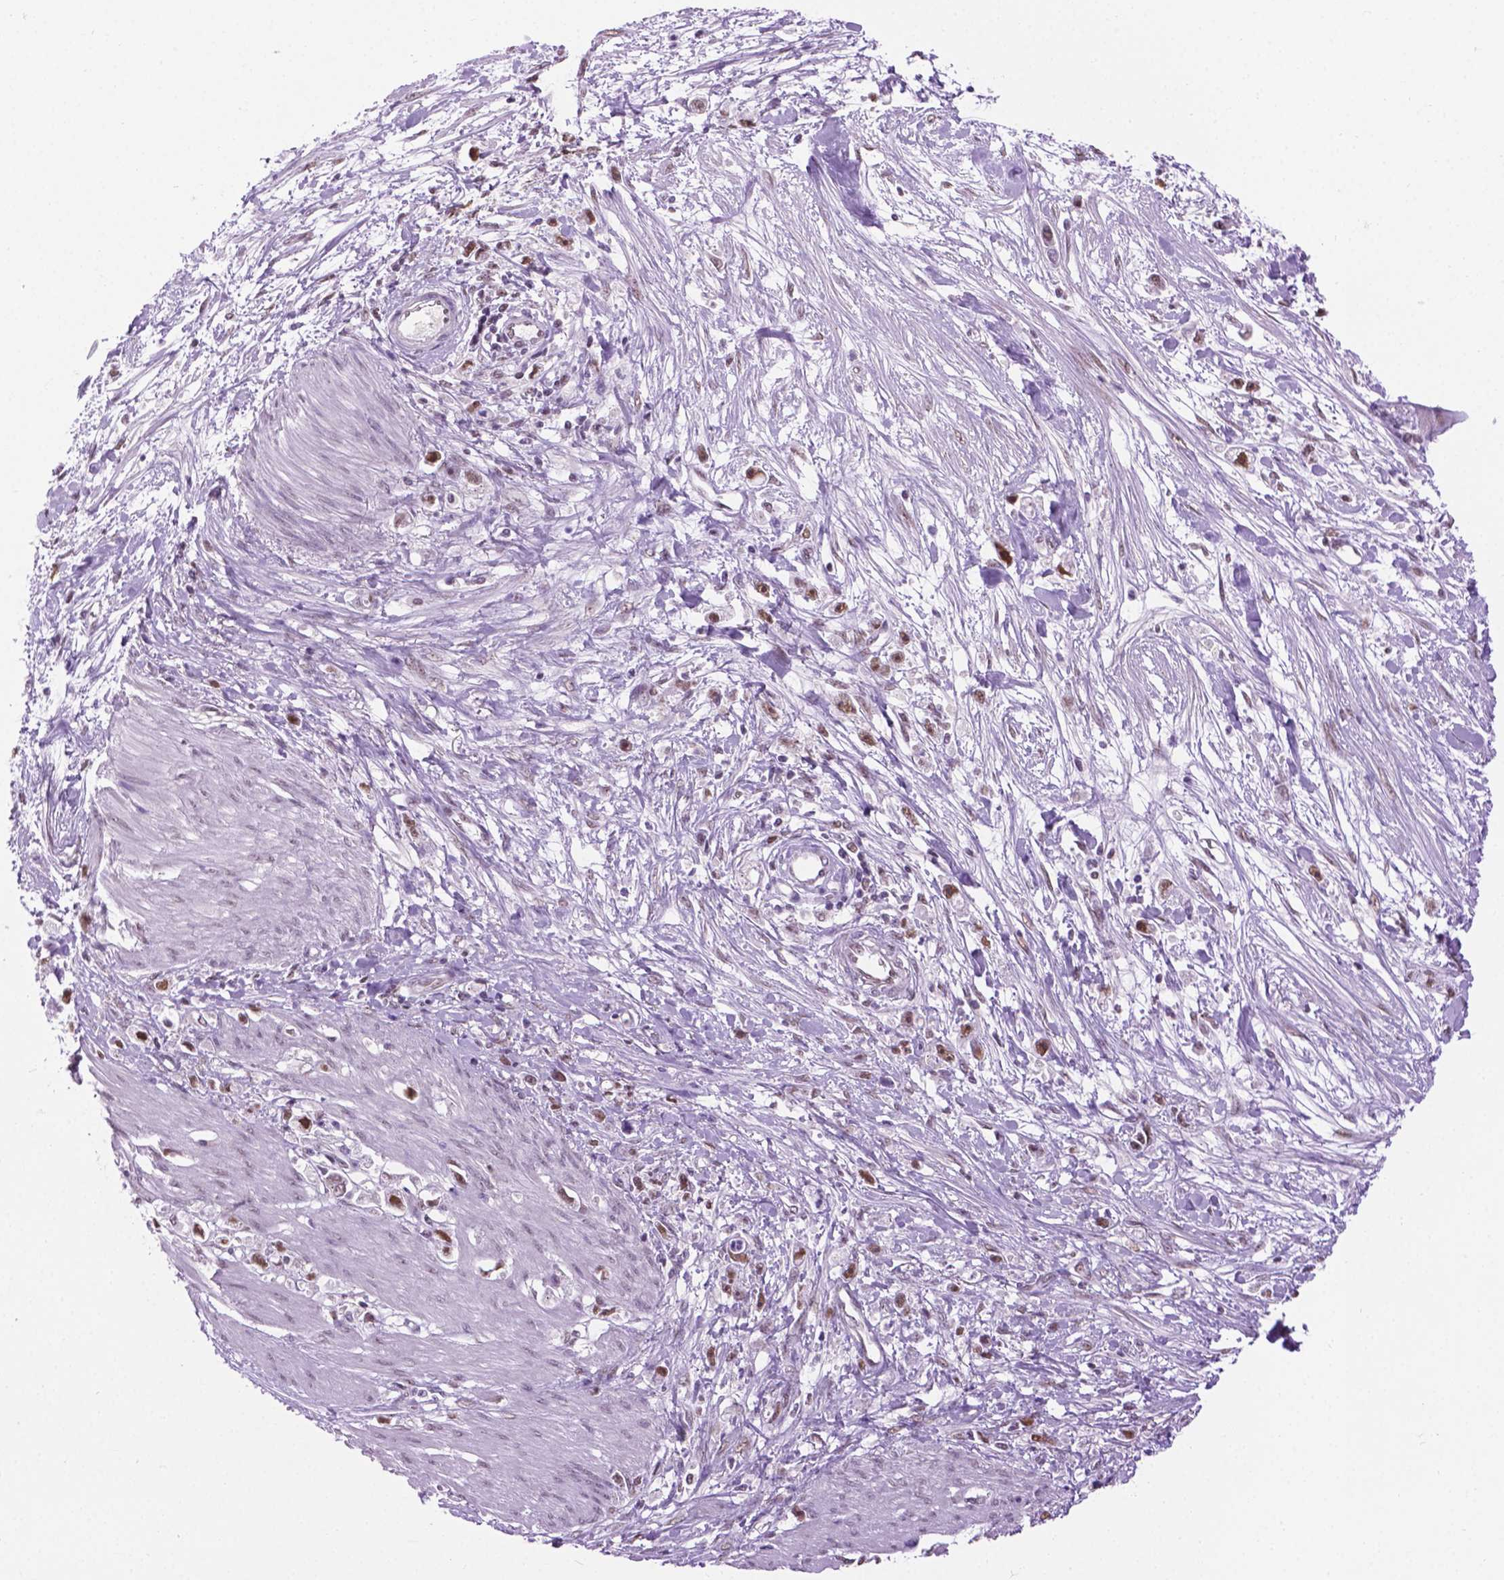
{"staining": {"intensity": "moderate", "quantity": ">75%", "location": "nuclear"}, "tissue": "stomach cancer", "cell_type": "Tumor cells", "image_type": "cancer", "snomed": [{"axis": "morphology", "description": "Adenocarcinoma, NOS"}, {"axis": "topography", "description": "Stomach"}], "caption": "Adenocarcinoma (stomach) stained with a brown dye demonstrates moderate nuclear positive positivity in about >75% of tumor cells.", "gene": "ABI2", "patient": {"sex": "female", "age": 59}}